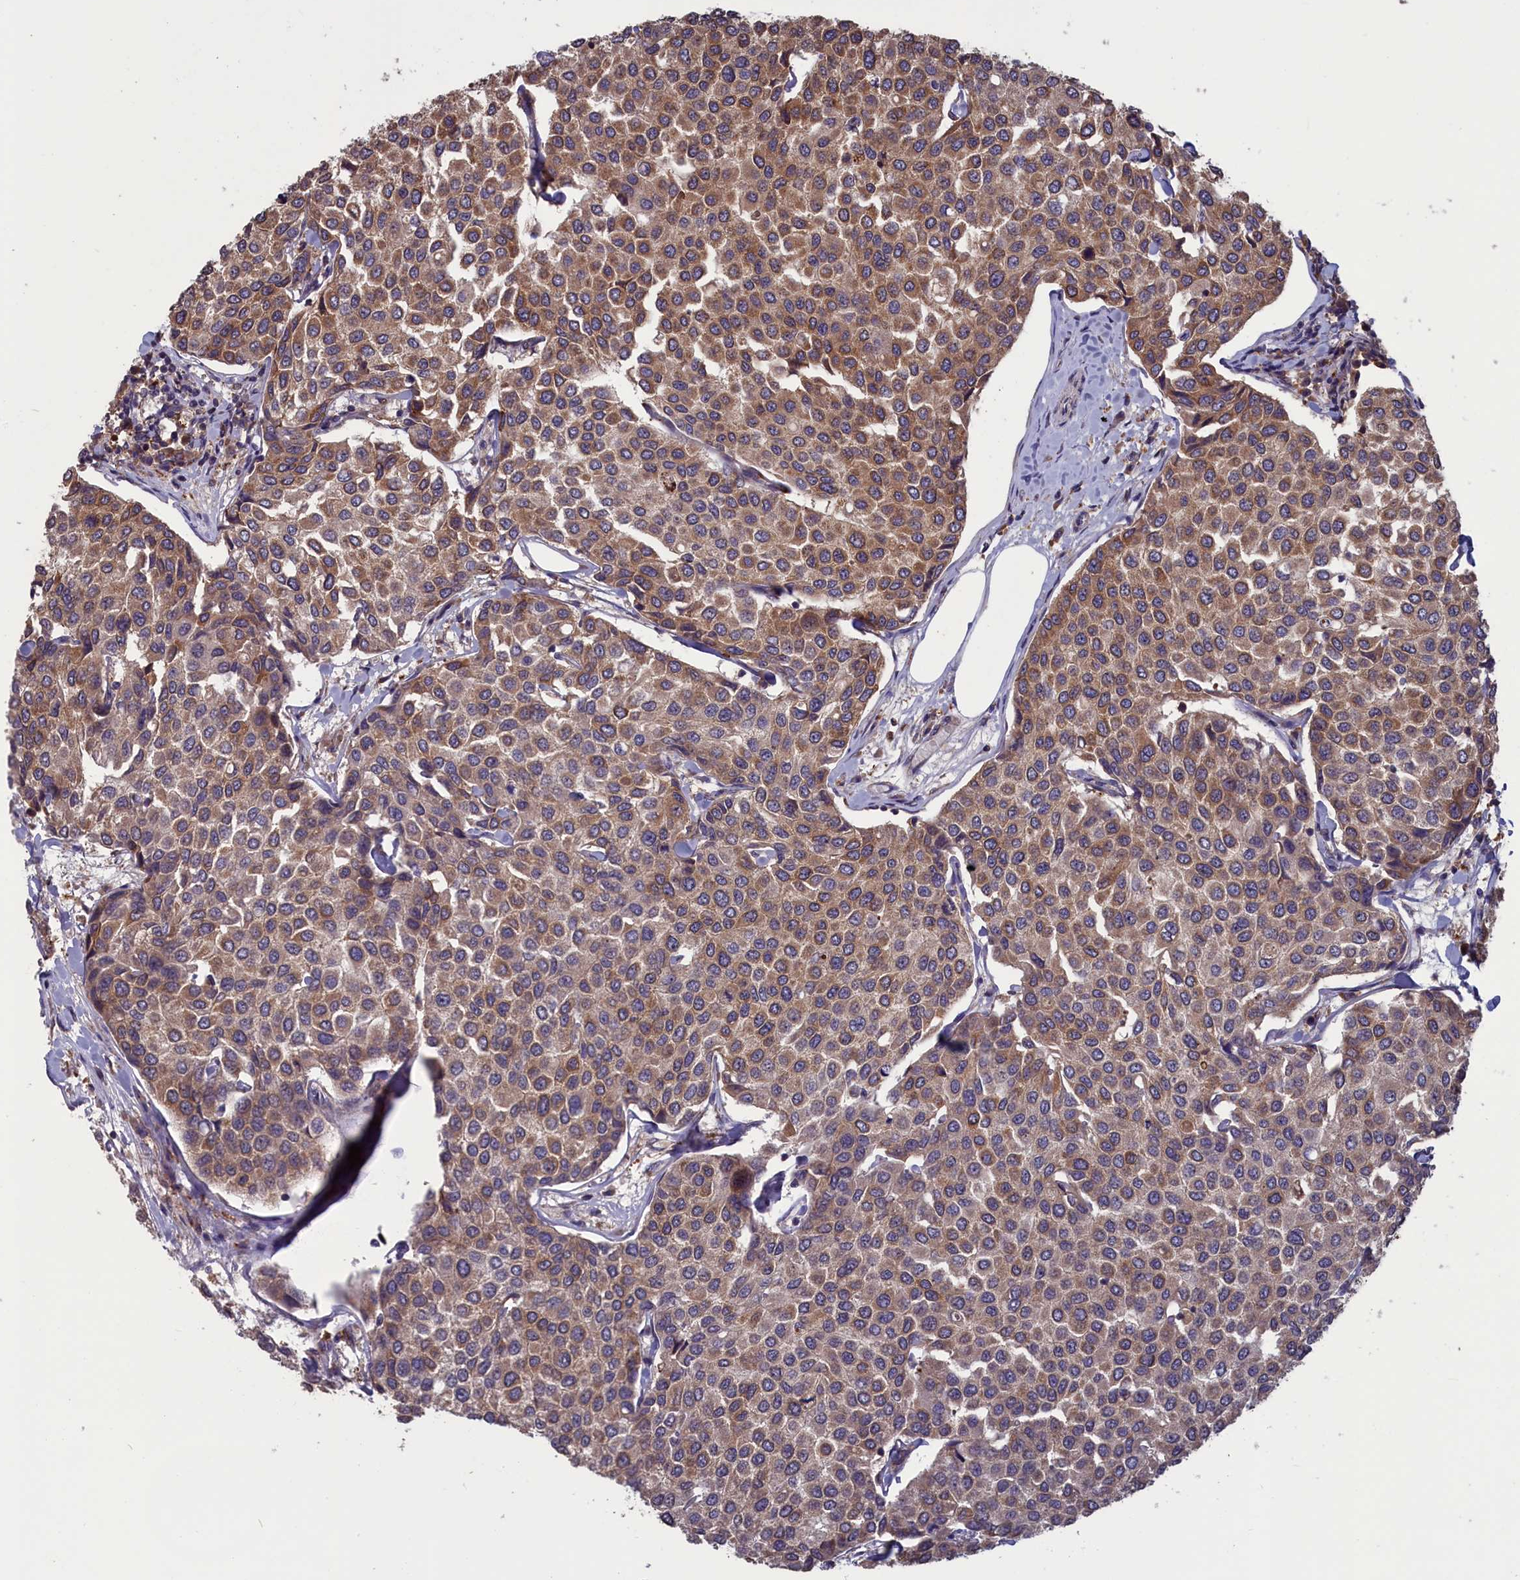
{"staining": {"intensity": "moderate", "quantity": ">75%", "location": "cytoplasmic/membranous"}, "tissue": "breast cancer", "cell_type": "Tumor cells", "image_type": "cancer", "snomed": [{"axis": "morphology", "description": "Duct carcinoma"}, {"axis": "topography", "description": "Breast"}], "caption": "Protein expression analysis of human breast cancer (infiltrating ductal carcinoma) reveals moderate cytoplasmic/membranous positivity in about >75% of tumor cells.", "gene": "CACTIN", "patient": {"sex": "female", "age": 55}}